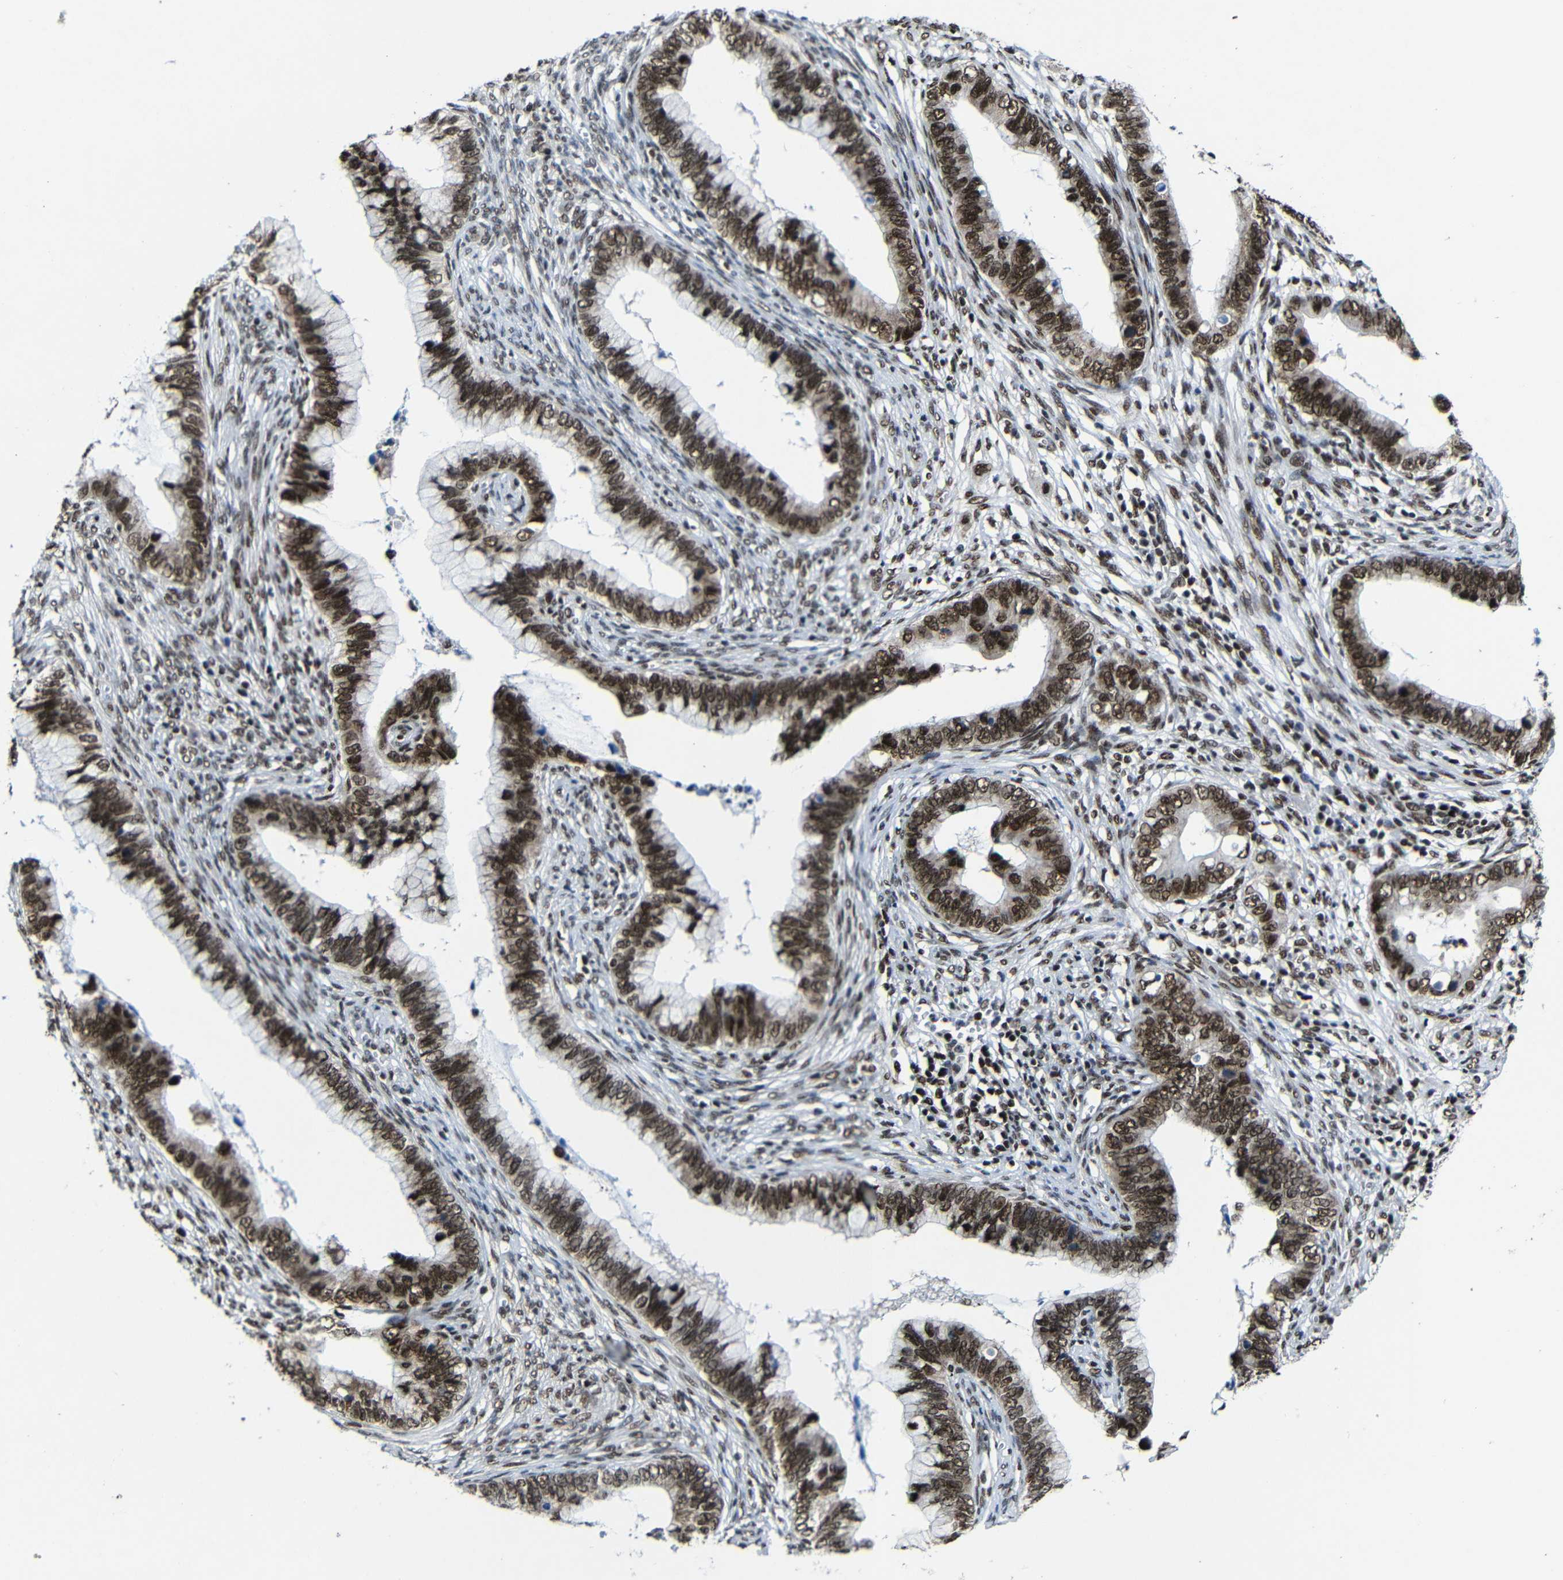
{"staining": {"intensity": "strong", "quantity": ">75%", "location": "nuclear"}, "tissue": "cervical cancer", "cell_type": "Tumor cells", "image_type": "cancer", "snomed": [{"axis": "morphology", "description": "Adenocarcinoma, NOS"}, {"axis": "topography", "description": "Cervix"}], "caption": "Strong nuclear expression is seen in about >75% of tumor cells in cervical cancer (adenocarcinoma). (DAB (3,3'-diaminobenzidine) IHC with brightfield microscopy, high magnification).", "gene": "PTBP1", "patient": {"sex": "female", "age": 44}}